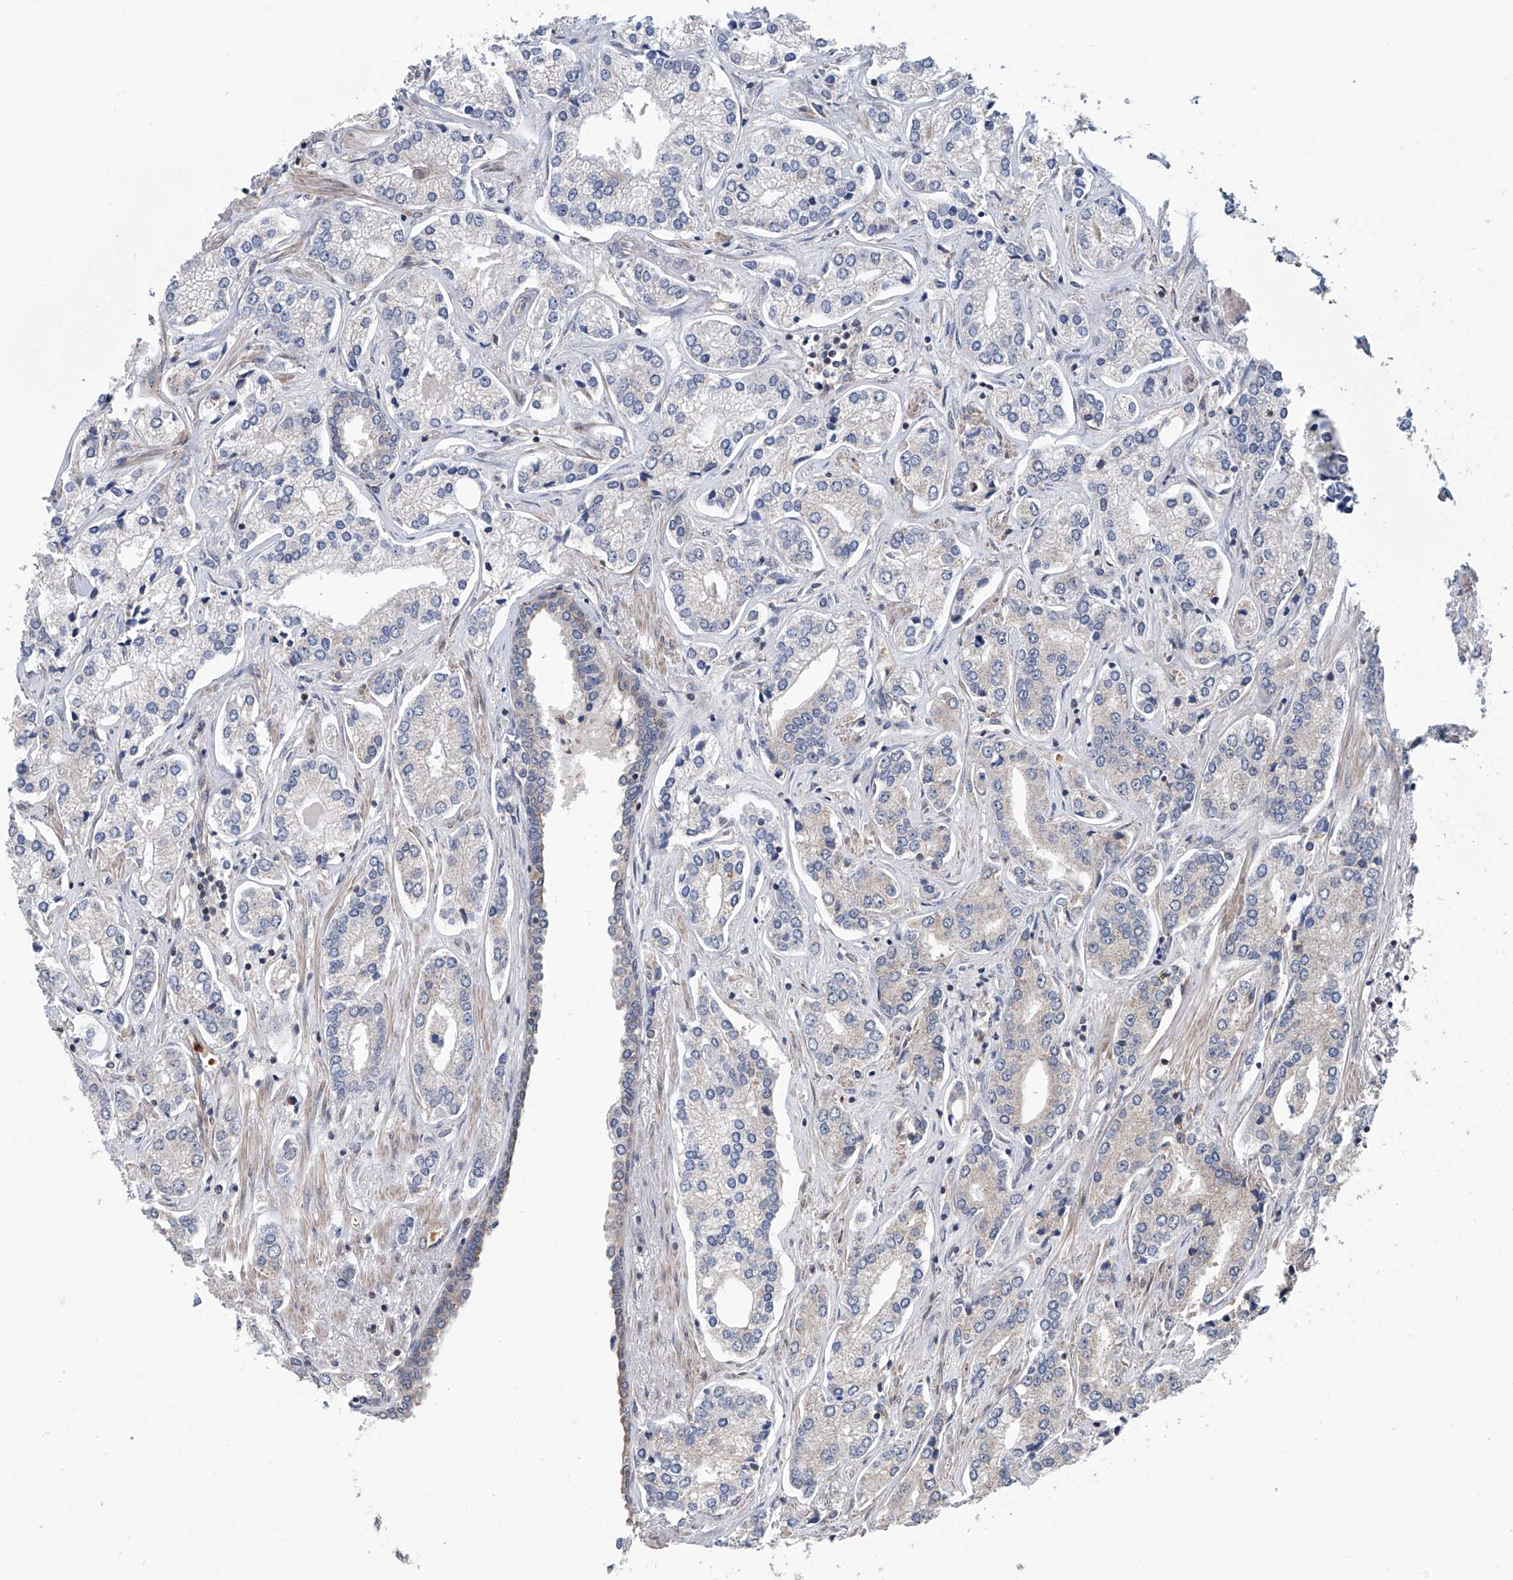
{"staining": {"intensity": "negative", "quantity": "none", "location": "none"}, "tissue": "prostate cancer", "cell_type": "Tumor cells", "image_type": "cancer", "snomed": [{"axis": "morphology", "description": "Adenocarcinoma, High grade"}, {"axis": "topography", "description": "Prostate"}], "caption": "DAB immunohistochemical staining of high-grade adenocarcinoma (prostate) exhibits no significant positivity in tumor cells.", "gene": "EIF2D", "patient": {"sex": "male", "age": 66}}